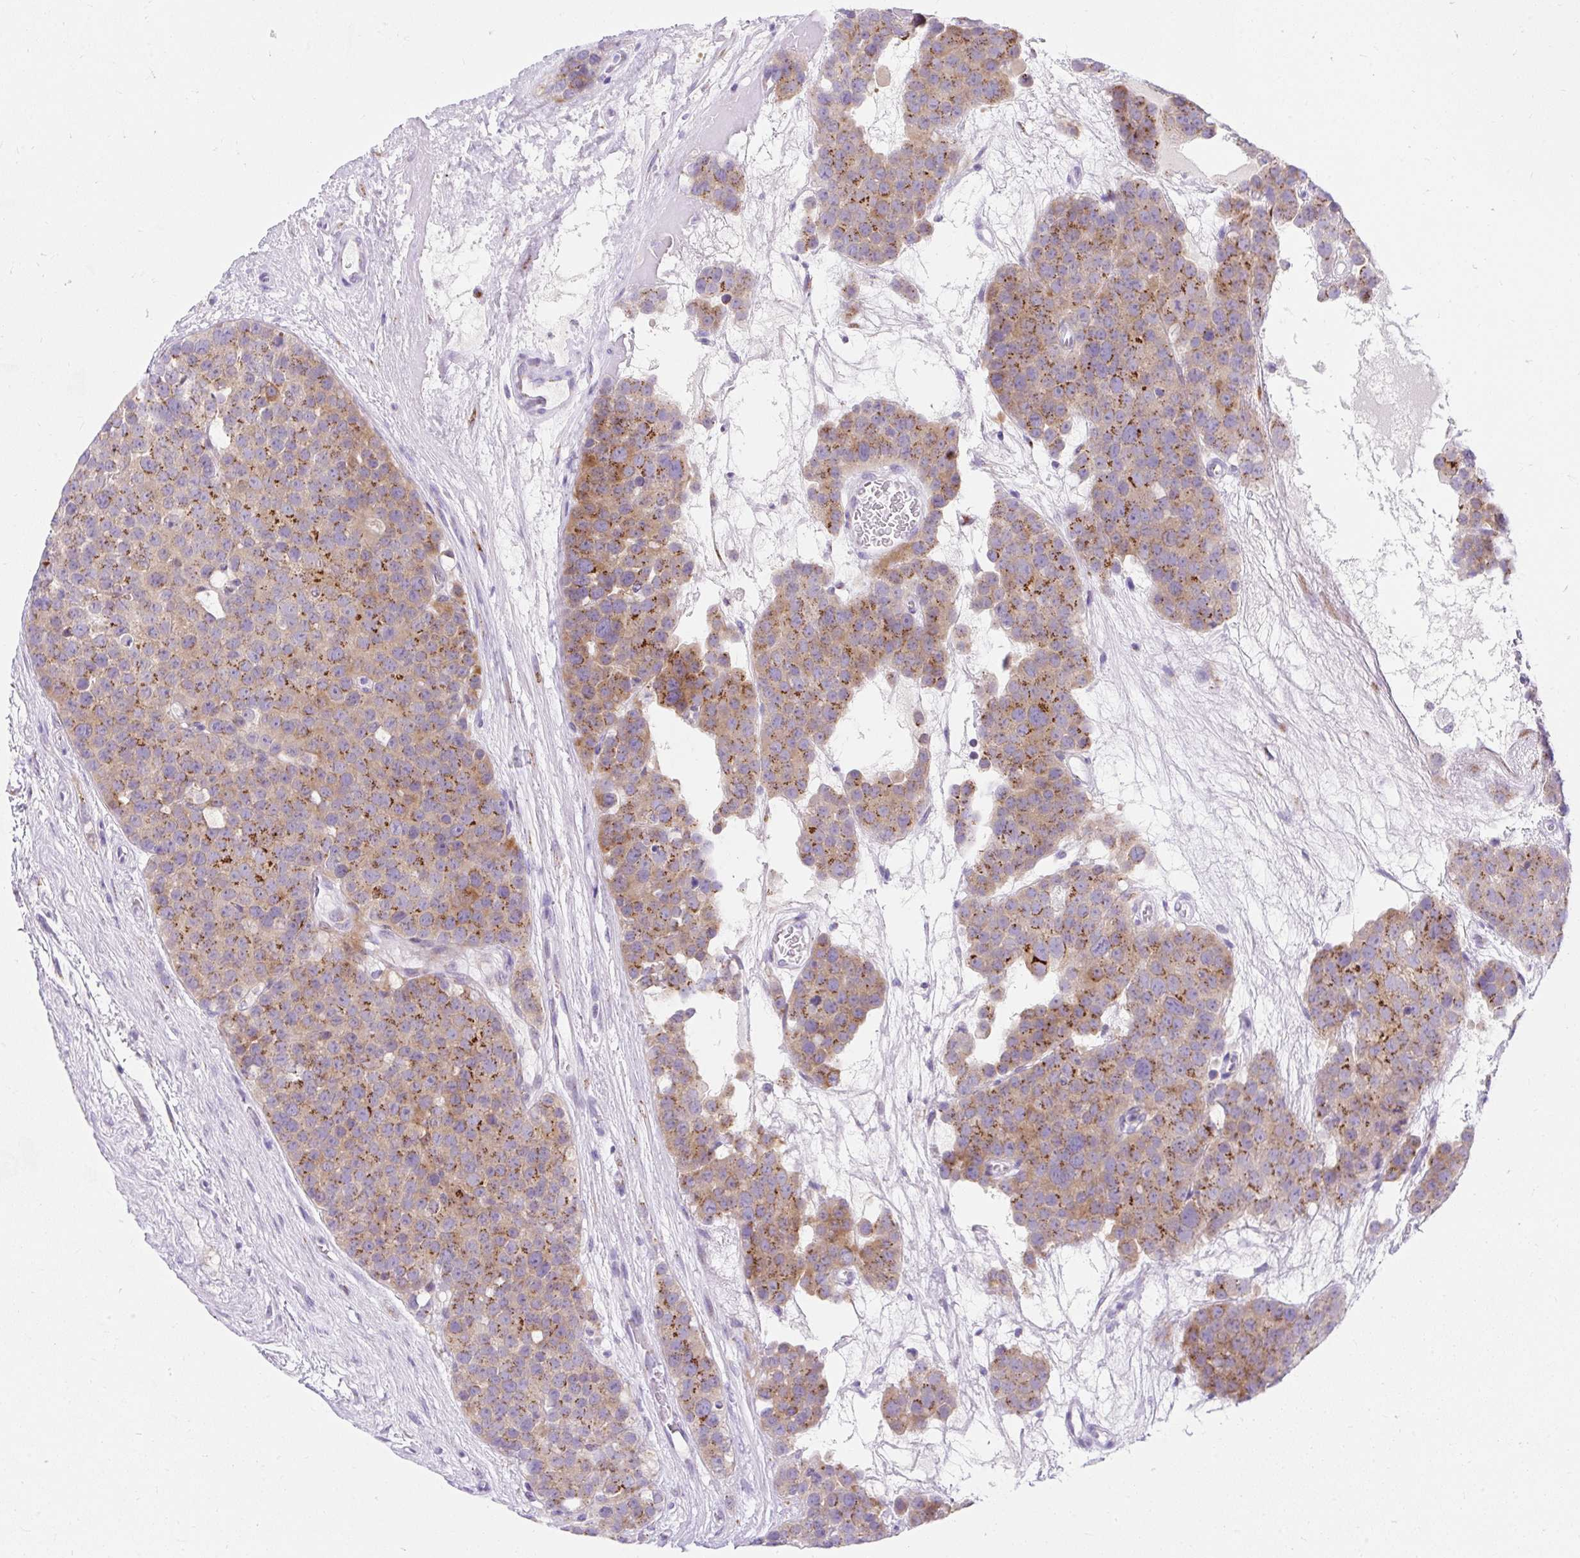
{"staining": {"intensity": "moderate", "quantity": ">75%", "location": "cytoplasmic/membranous"}, "tissue": "testis cancer", "cell_type": "Tumor cells", "image_type": "cancer", "snomed": [{"axis": "morphology", "description": "Seminoma, NOS"}, {"axis": "topography", "description": "Testis"}], "caption": "Tumor cells demonstrate medium levels of moderate cytoplasmic/membranous positivity in about >75% of cells in human testis cancer (seminoma).", "gene": "GOLGA8A", "patient": {"sex": "male", "age": 71}}